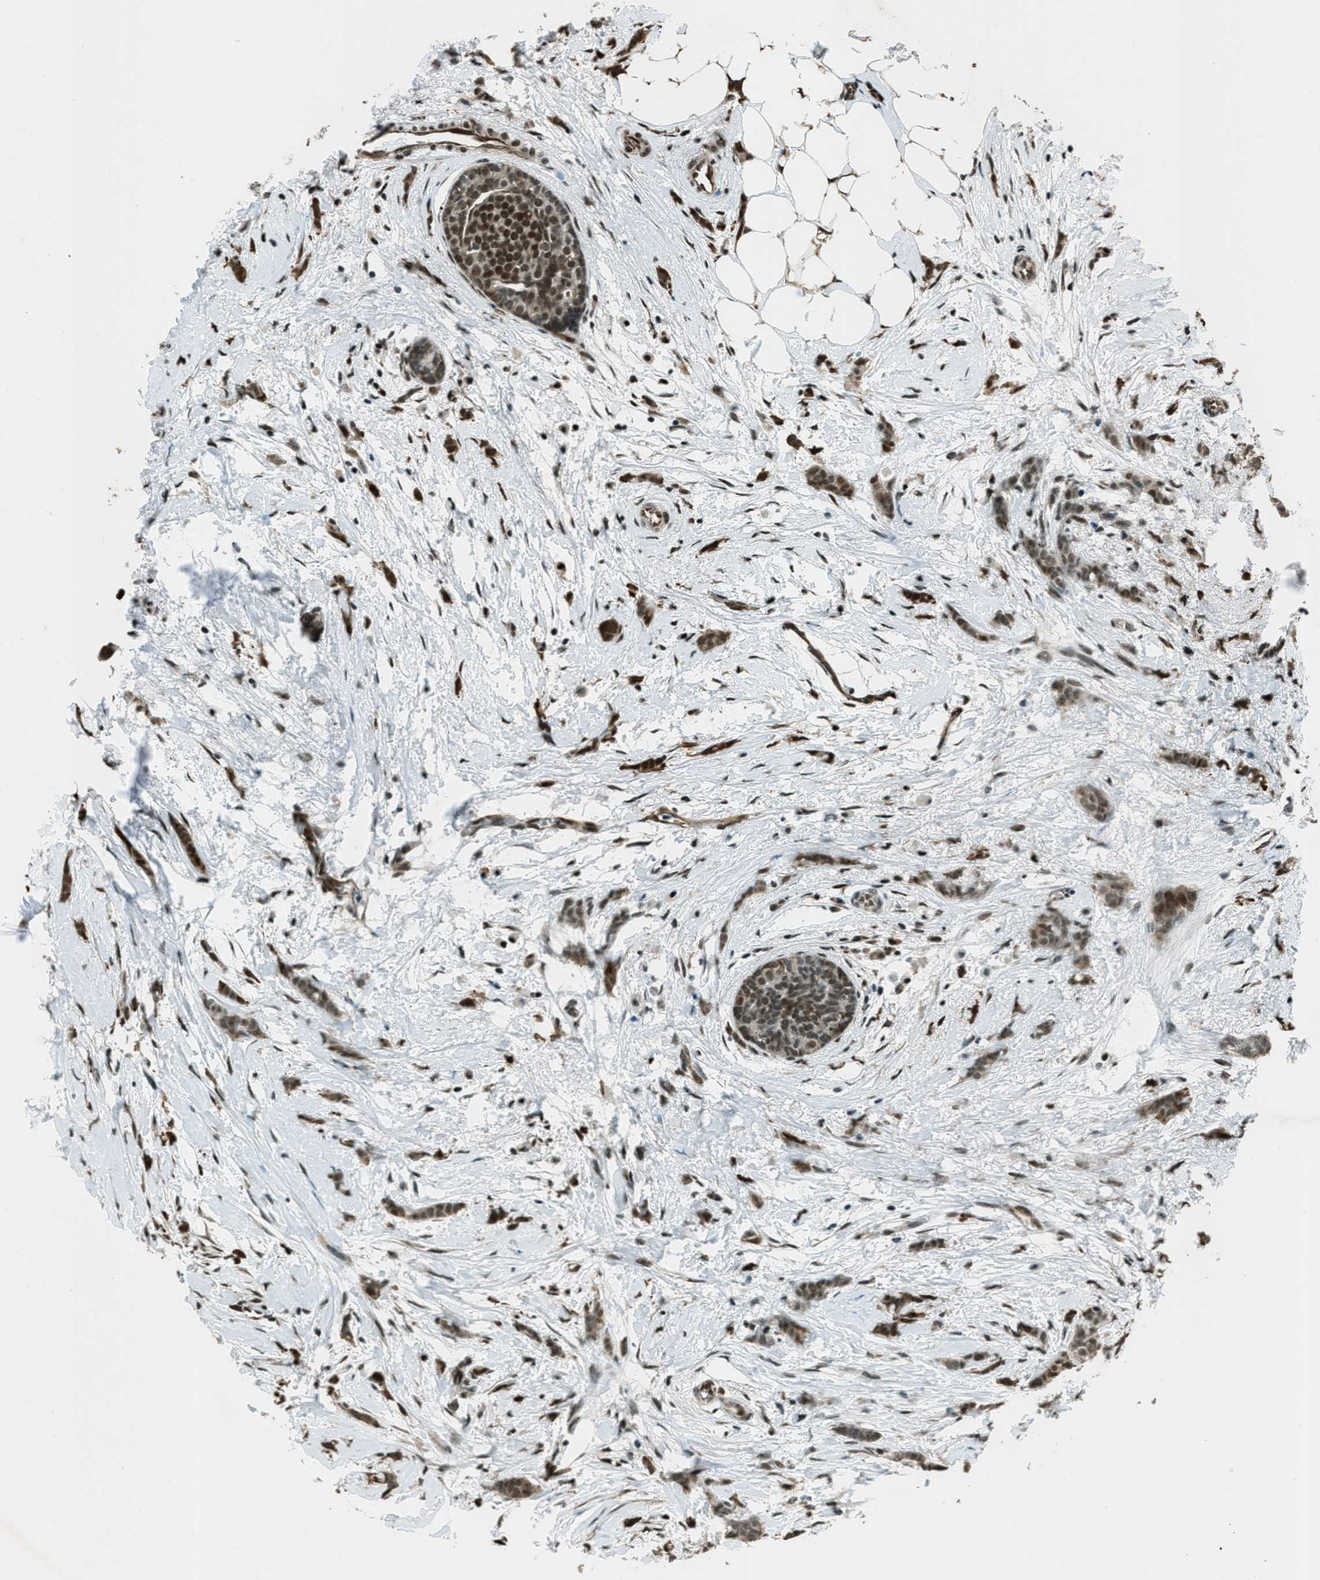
{"staining": {"intensity": "moderate", "quantity": ">75%", "location": "cytoplasmic/membranous,nuclear"}, "tissue": "breast cancer", "cell_type": "Tumor cells", "image_type": "cancer", "snomed": [{"axis": "morphology", "description": "Lobular carcinoma, in situ"}, {"axis": "morphology", "description": "Lobular carcinoma"}, {"axis": "topography", "description": "Breast"}], "caption": "Breast lobular carcinoma in situ stained with a protein marker exhibits moderate staining in tumor cells.", "gene": "TARDBP", "patient": {"sex": "female", "age": 41}}